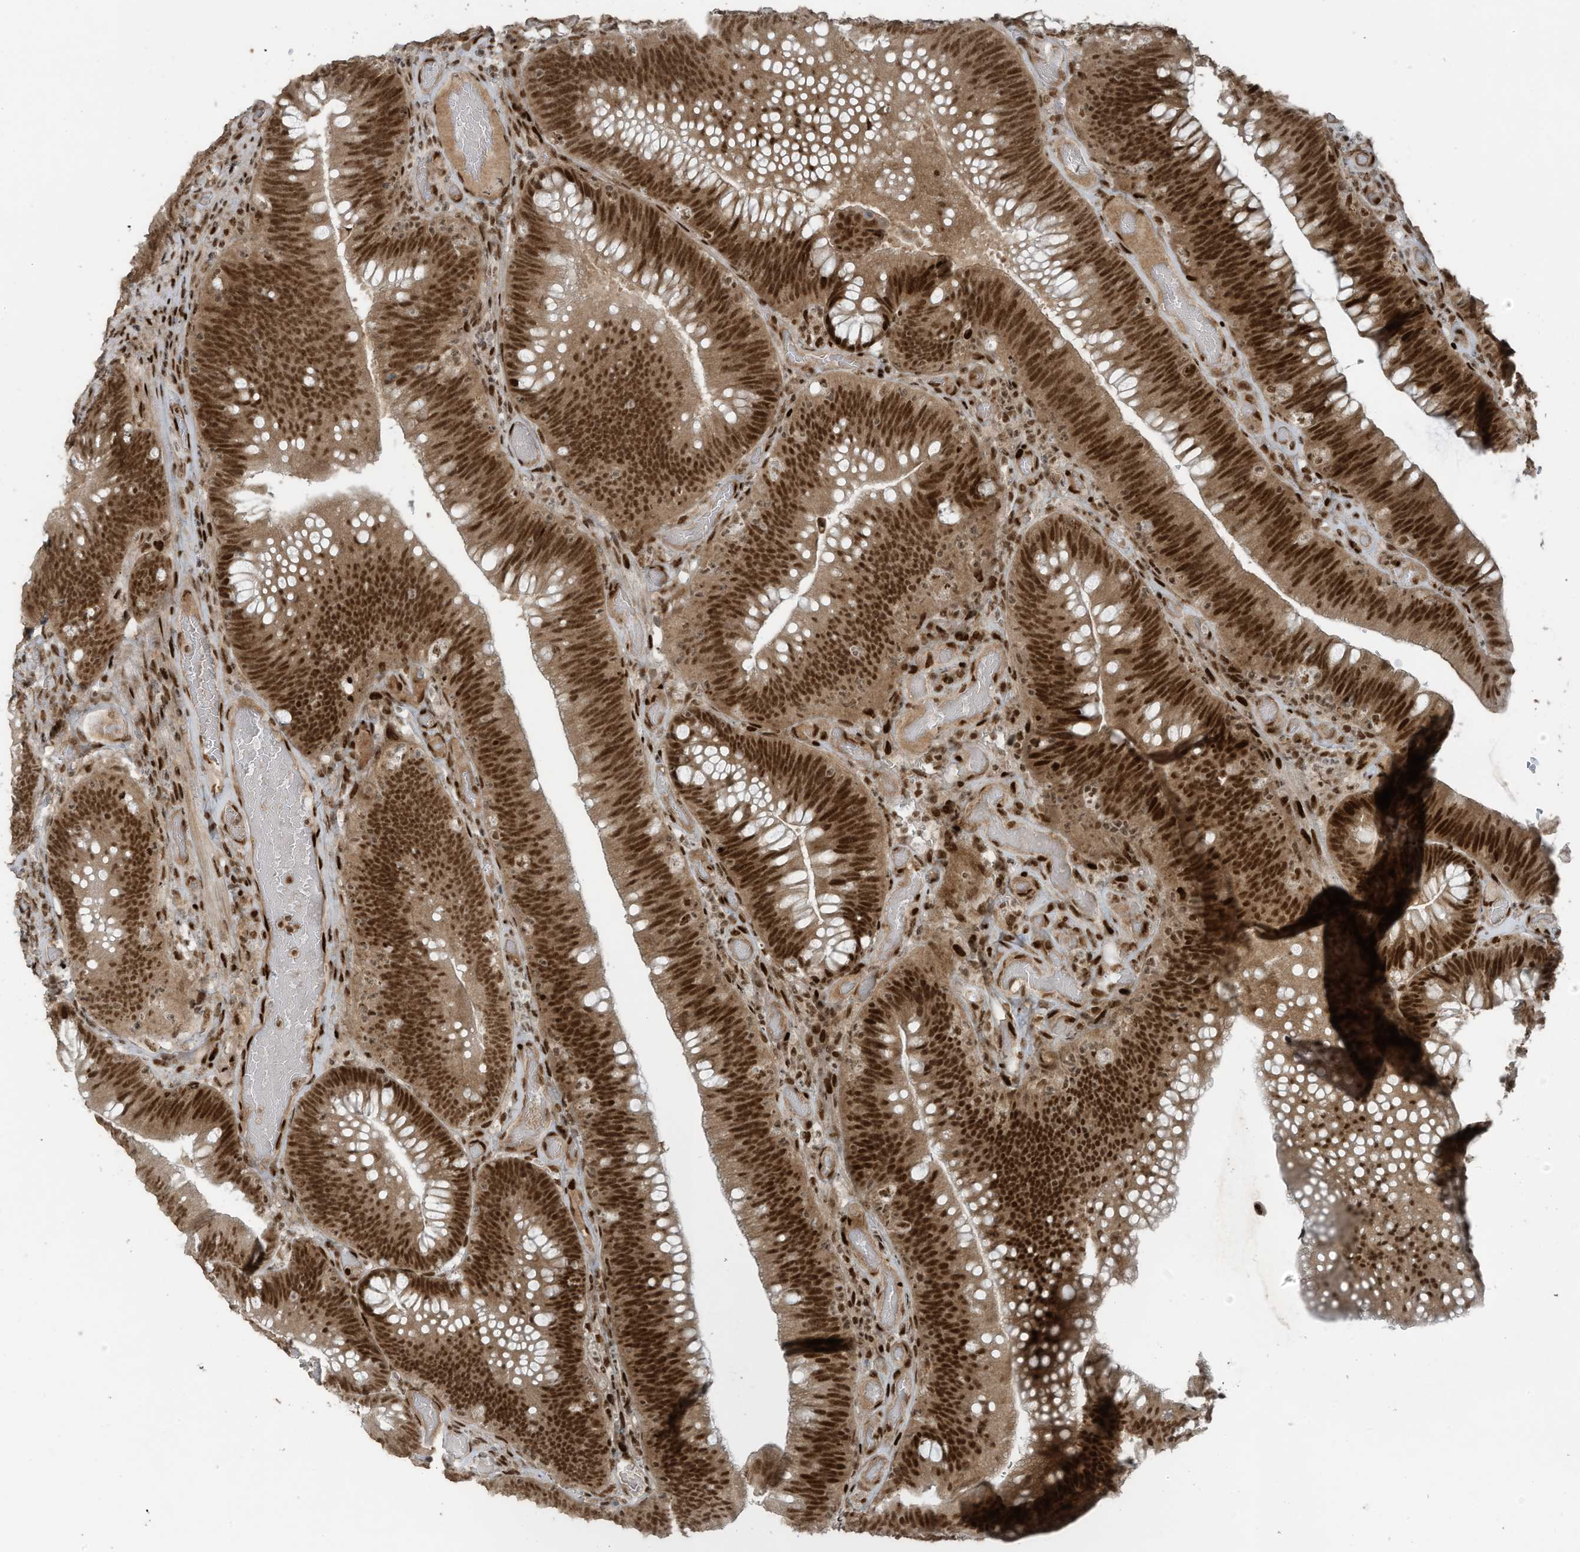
{"staining": {"intensity": "moderate", "quantity": ">75%", "location": "nuclear"}, "tissue": "colorectal cancer", "cell_type": "Tumor cells", "image_type": "cancer", "snomed": [{"axis": "morphology", "description": "Normal tissue, NOS"}, {"axis": "topography", "description": "Colon"}], "caption": "Immunohistochemical staining of human colorectal cancer displays medium levels of moderate nuclear expression in about >75% of tumor cells.", "gene": "PCNP", "patient": {"sex": "female", "age": 82}}